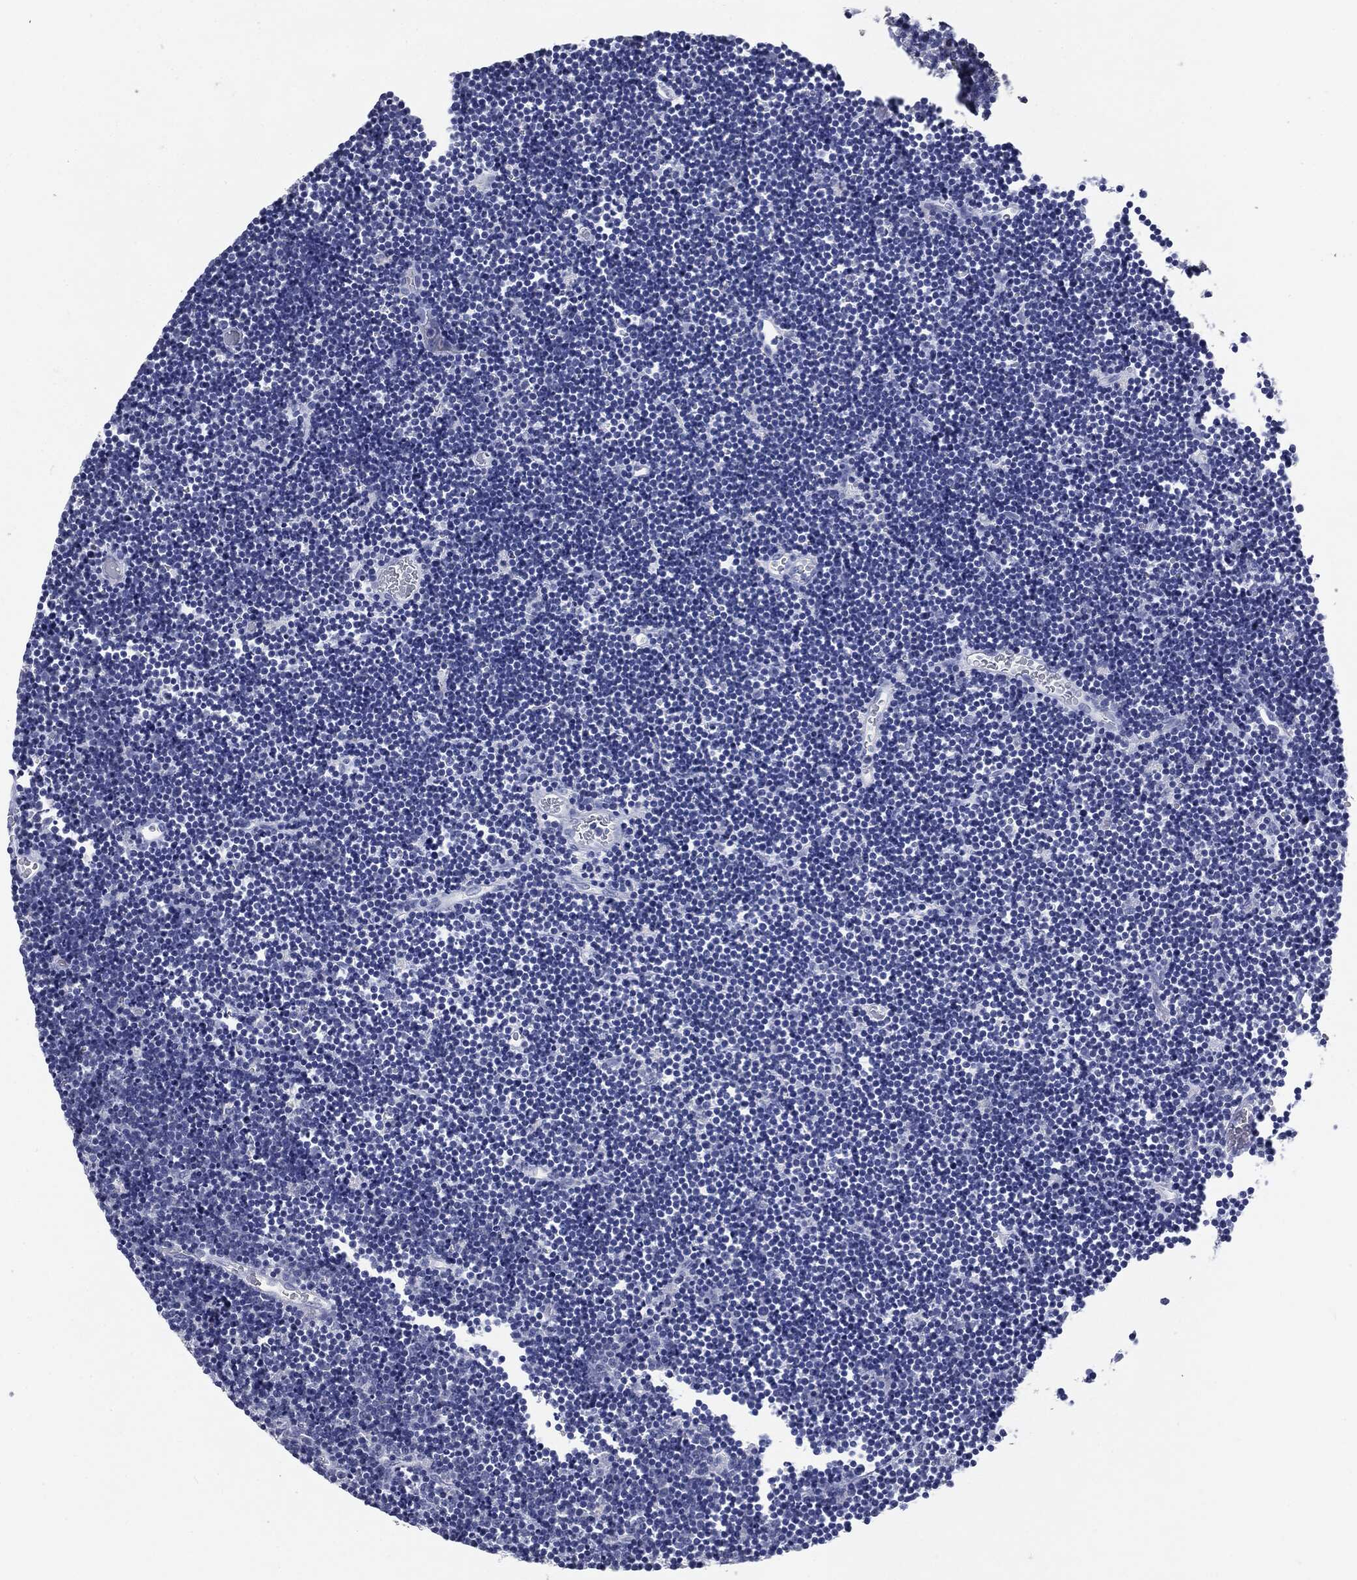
{"staining": {"intensity": "negative", "quantity": "none", "location": "none"}, "tissue": "lymphoma", "cell_type": "Tumor cells", "image_type": "cancer", "snomed": [{"axis": "morphology", "description": "Malignant lymphoma, non-Hodgkin's type, Low grade"}, {"axis": "topography", "description": "Brain"}], "caption": "A micrograph of lymphoma stained for a protein demonstrates no brown staining in tumor cells.", "gene": "TSHB", "patient": {"sex": "female", "age": 66}}